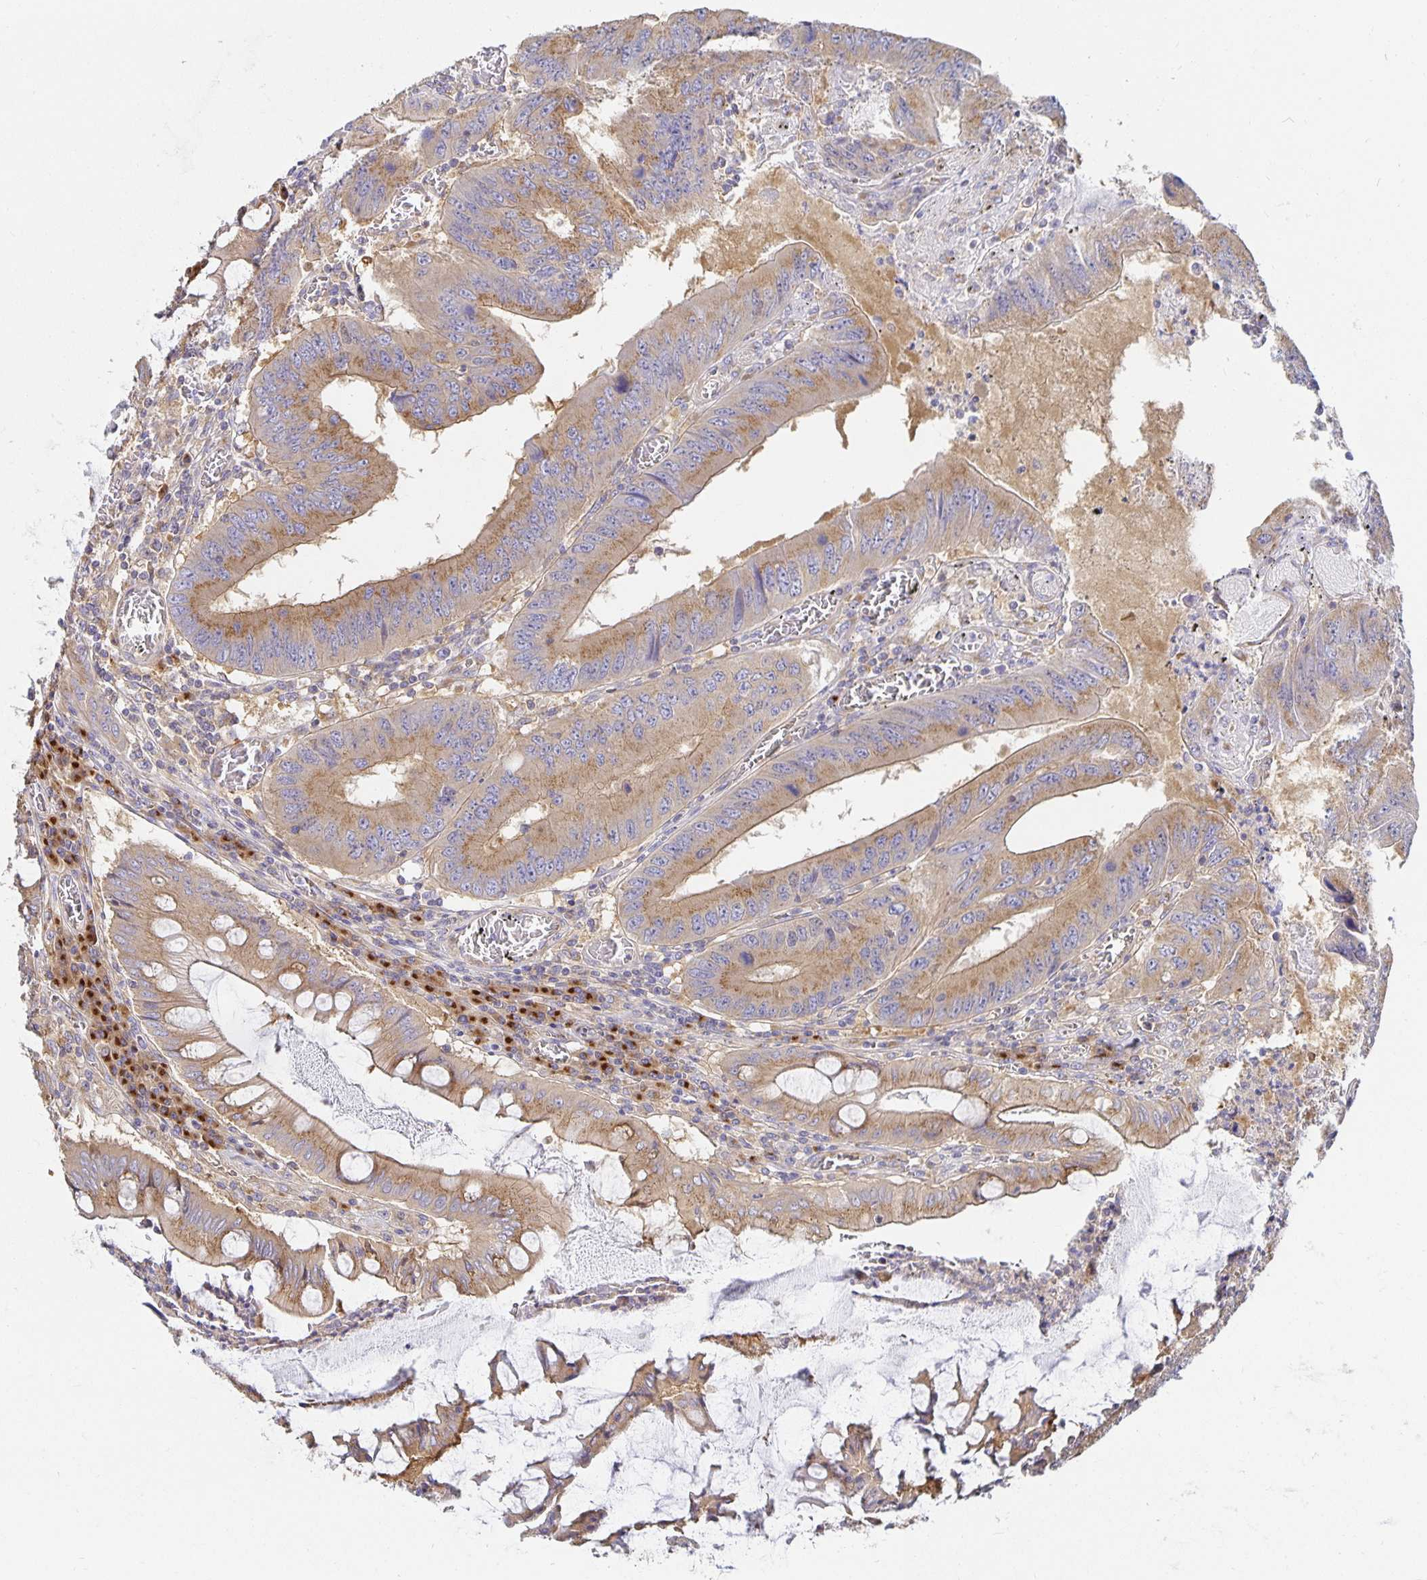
{"staining": {"intensity": "moderate", "quantity": ">75%", "location": "cytoplasmic/membranous"}, "tissue": "colorectal cancer", "cell_type": "Tumor cells", "image_type": "cancer", "snomed": [{"axis": "morphology", "description": "Adenocarcinoma, NOS"}, {"axis": "topography", "description": "Colon"}], "caption": "Human colorectal cancer (adenocarcinoma) stained with a protein marker exhibits moderate staining in tumor cells.", "gene": "USO1", "patient": {"sex": "male", "age": 53}}